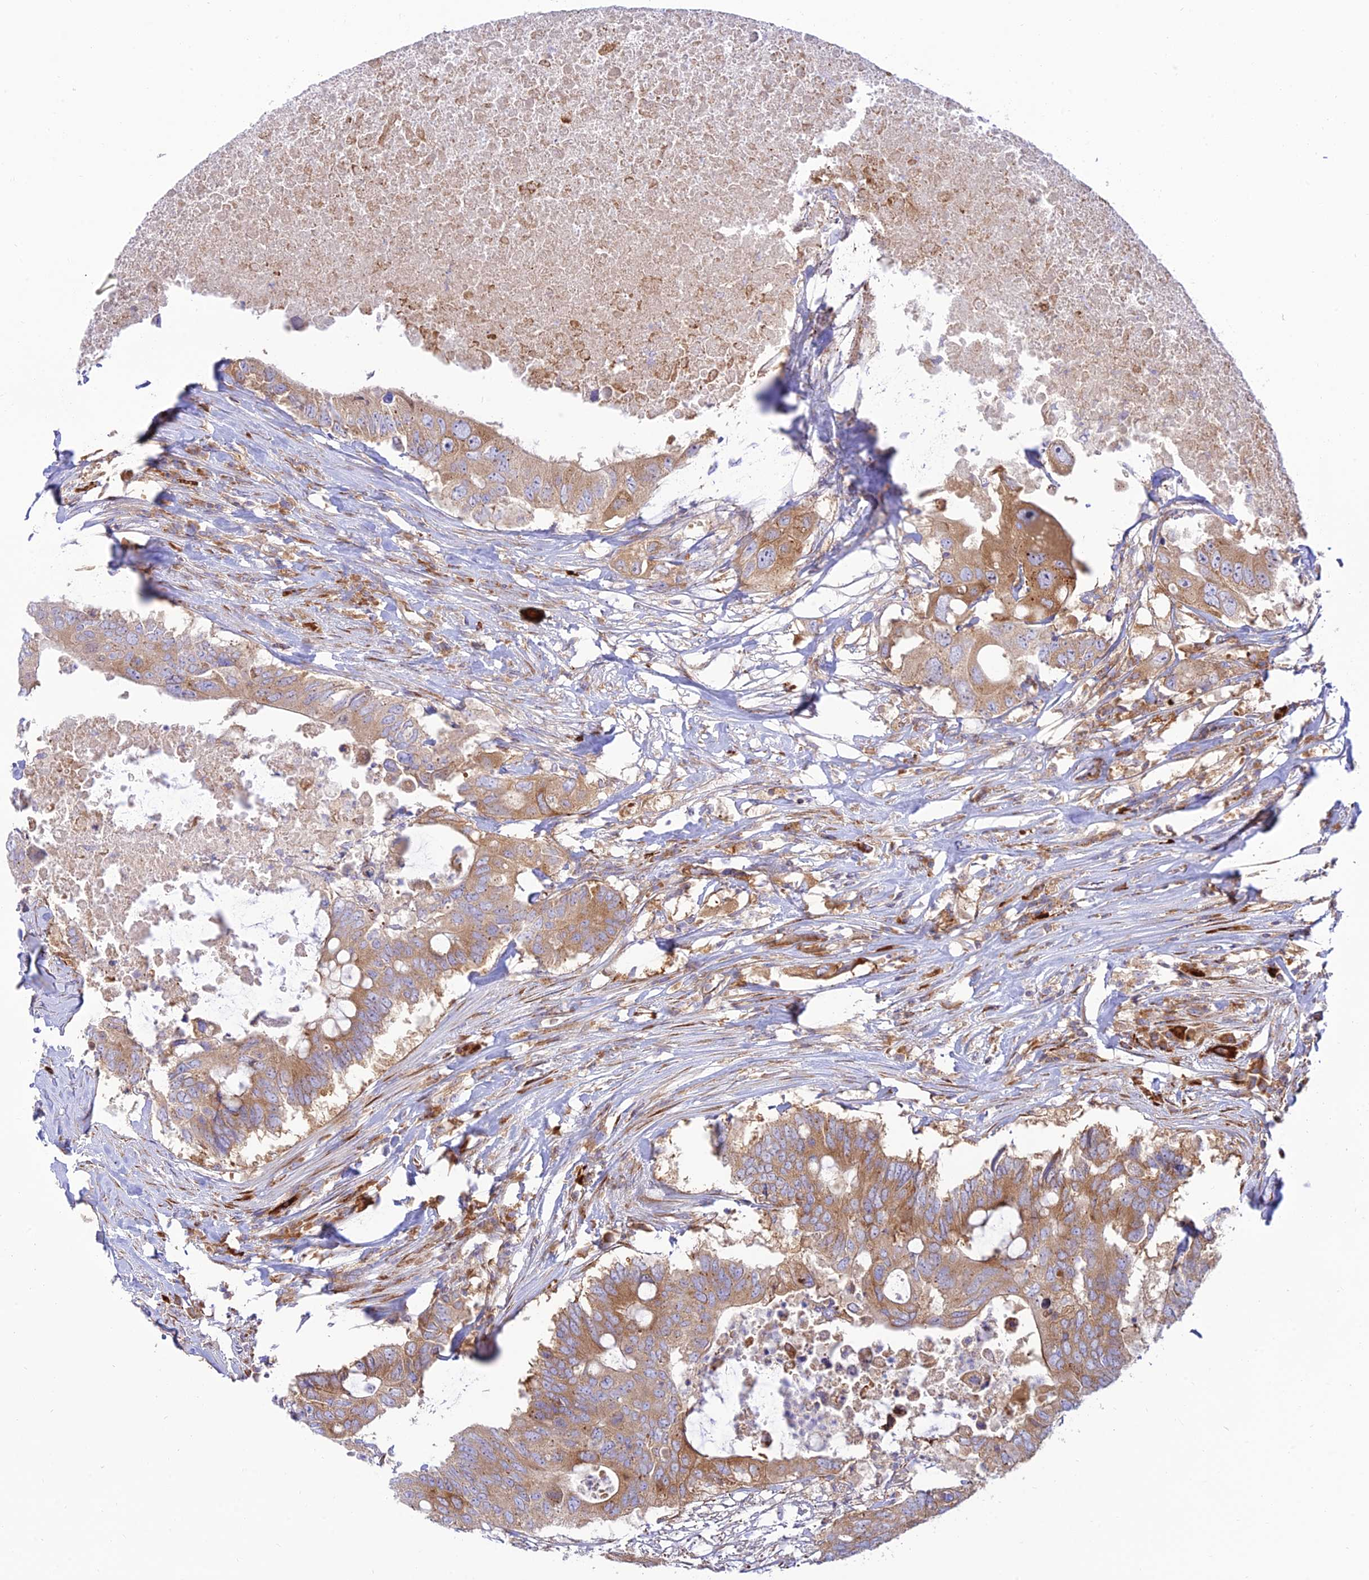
{"staining": {"intensity": "moderate", "quantity": ">75%", "location": "cytoplasmic/membranous"}, "tissue": "colorectal cancer", "cell_type": "Tumor cells", "image_type": "cancer", "snomed": [{"axis": "morphology", "description": "Adenocarcinoma, NOS"}, {"axis": "topography", "description": "Colon"}], "caption": "Adenocarcinoma (colorectal) stained for a protein (brown) demonstrates moderate cytoplasmic/membranous positive expression in about >75% of tumor cells.", "gene": "PIMREG", "patient": {"sex": "male", "age": 71}}